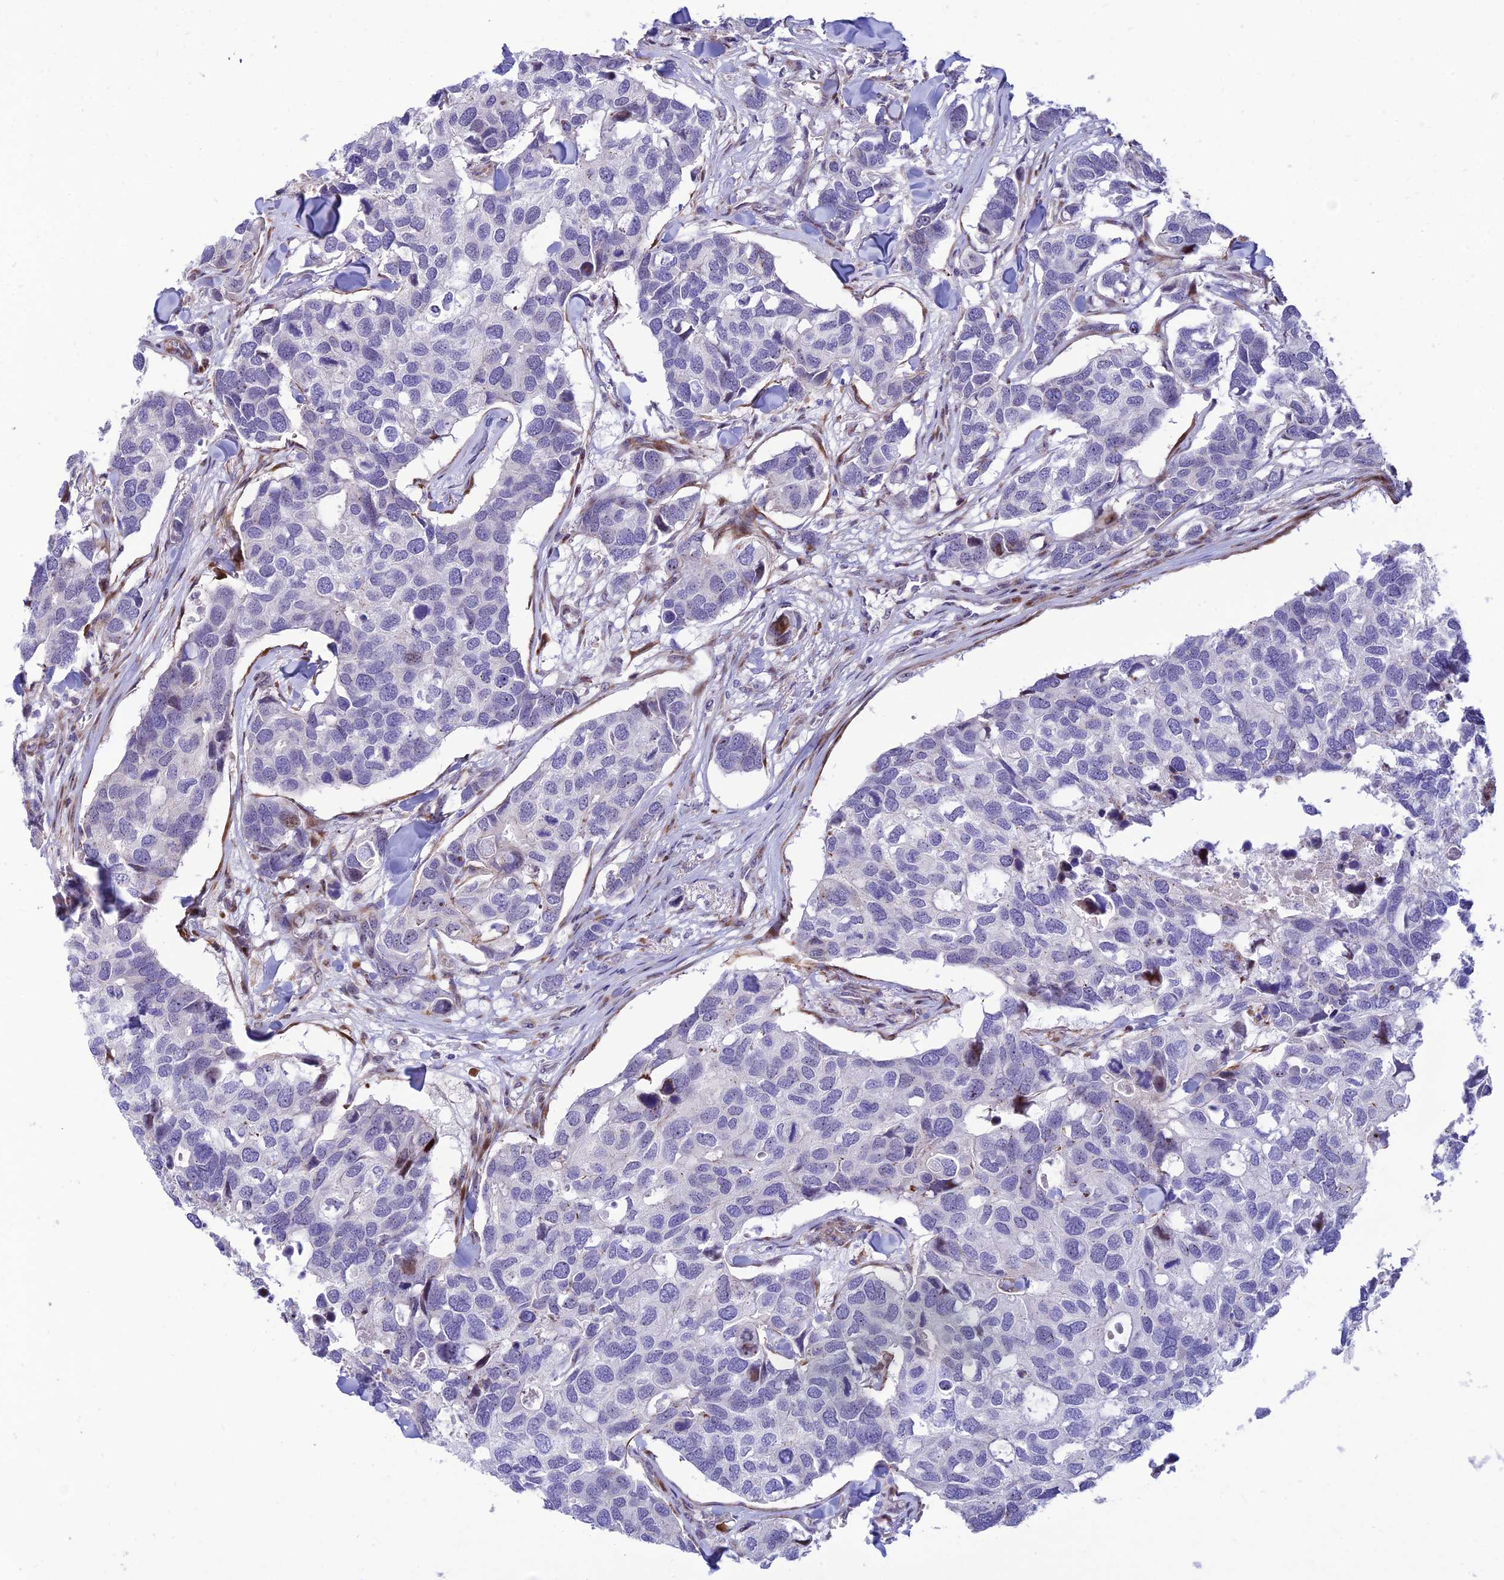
{"staining": {"intensity": "negative", "quantity": "none", "location": "none"}, "tissue": "breast cancer", "cell_type": "Tumor cells", "image_type": "cancer", "snomed": [{"axis": "morphology", "description": "Duct carcinoma"}, {"axis": "topography", "description": "Breast"}], "caption": "This is a image of immunohistochemistry staining of breast infiltrating ductal carcinoma, which shows no expression in tumor cells.", "gene": "KBTBD7", "patient": {"sex": "female", "age": 83}}